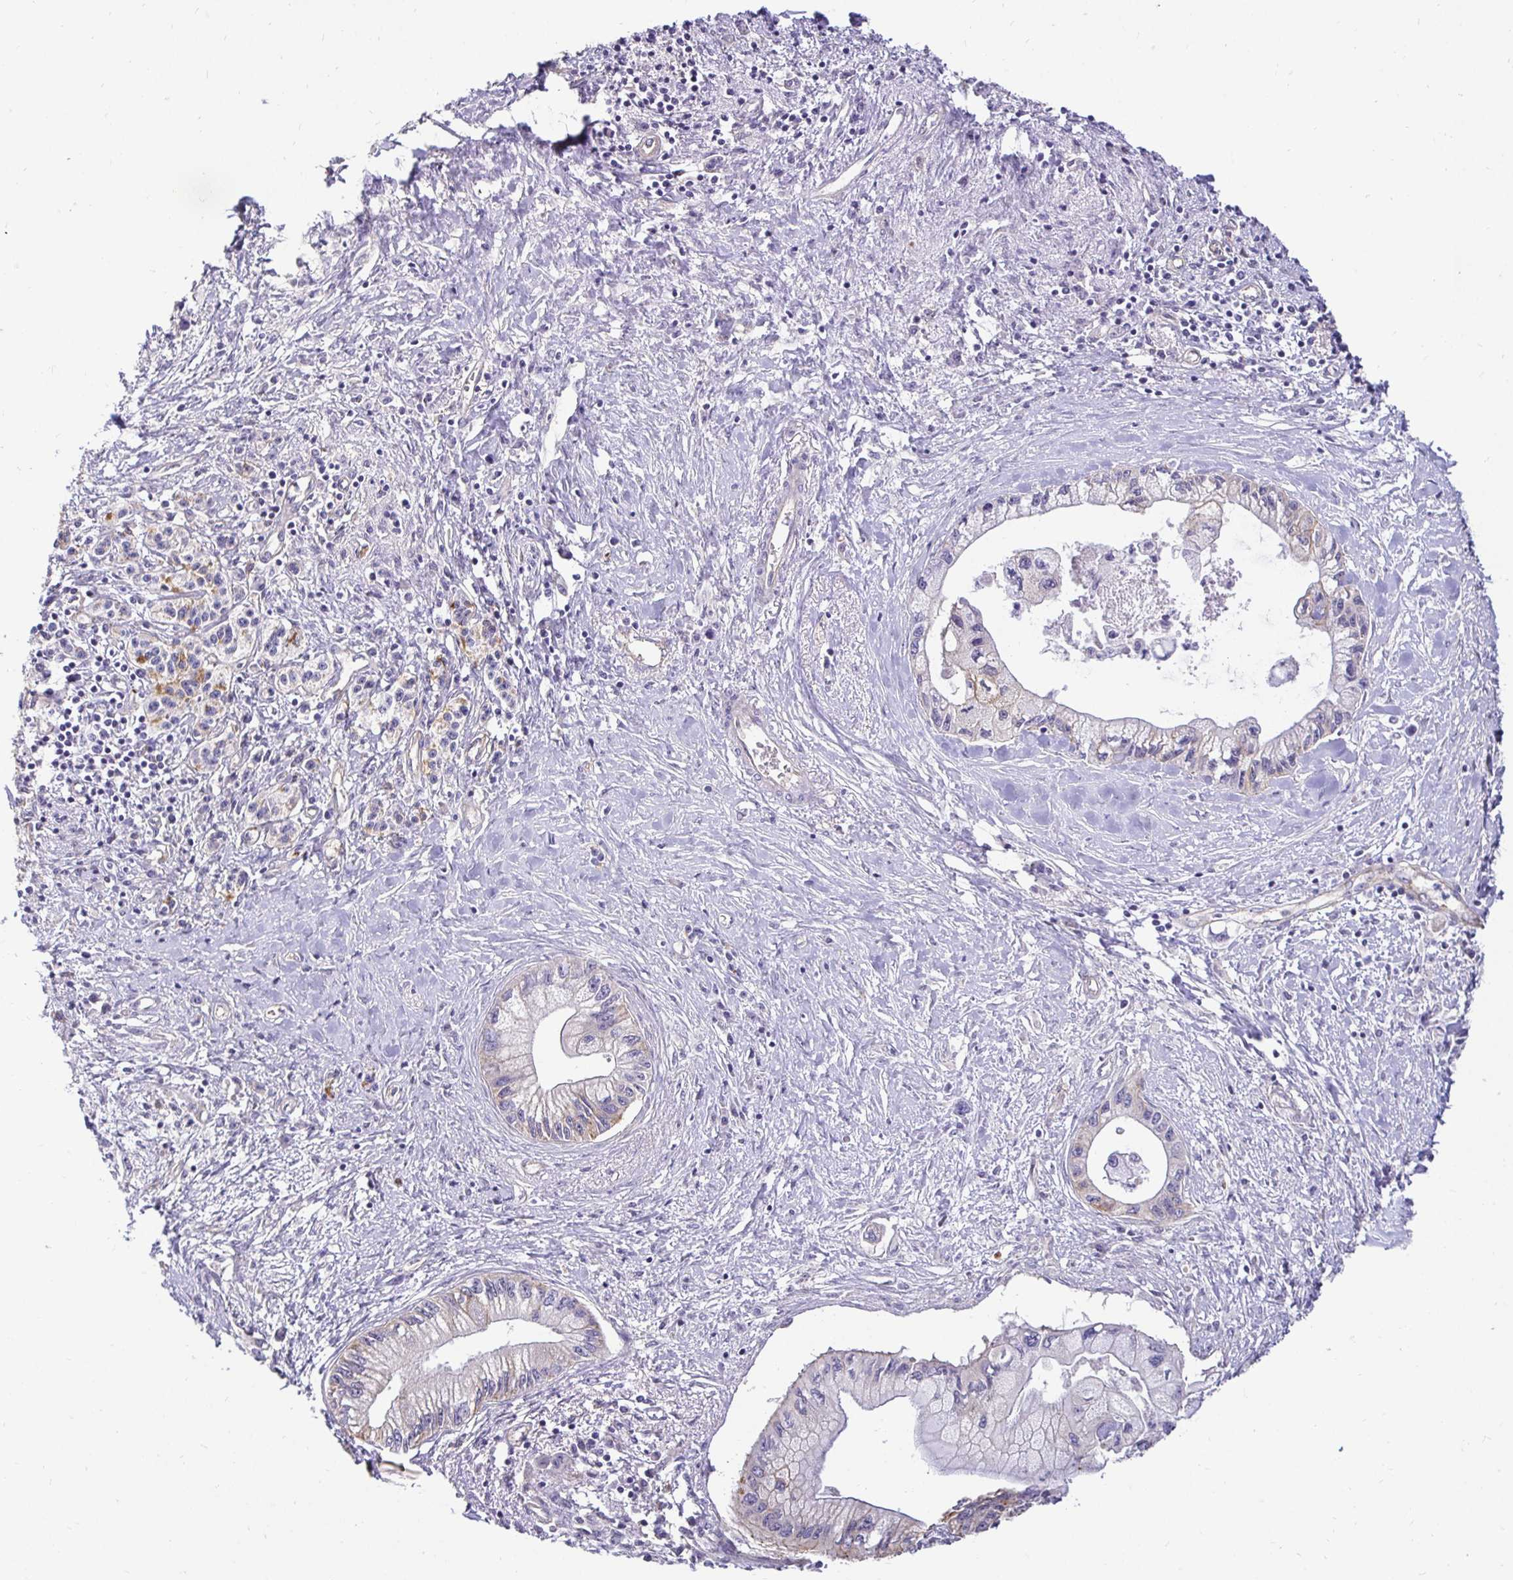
{"staining": {"intensity": "moderate", "quantity": "<25%", "location": "cytoplasmic/membranous"}, "tissue": "pancreatic cancer", "cell_type": "Tumor cells", "image_type": "cancer", "snomed": [{"axis": "morphology", "description": "Adenocarcinoma, NOS"}, {"axis": "topography", "description": "Pancreas"}], "caption": "Pancreatic adenocarcinoma stained with IHC demonstrates moderate cytoplasmic/membranous expression in about <25% of tumor cells.", "gene": "SLC9A1", "patient": {"sex": "male", "age": 61}}